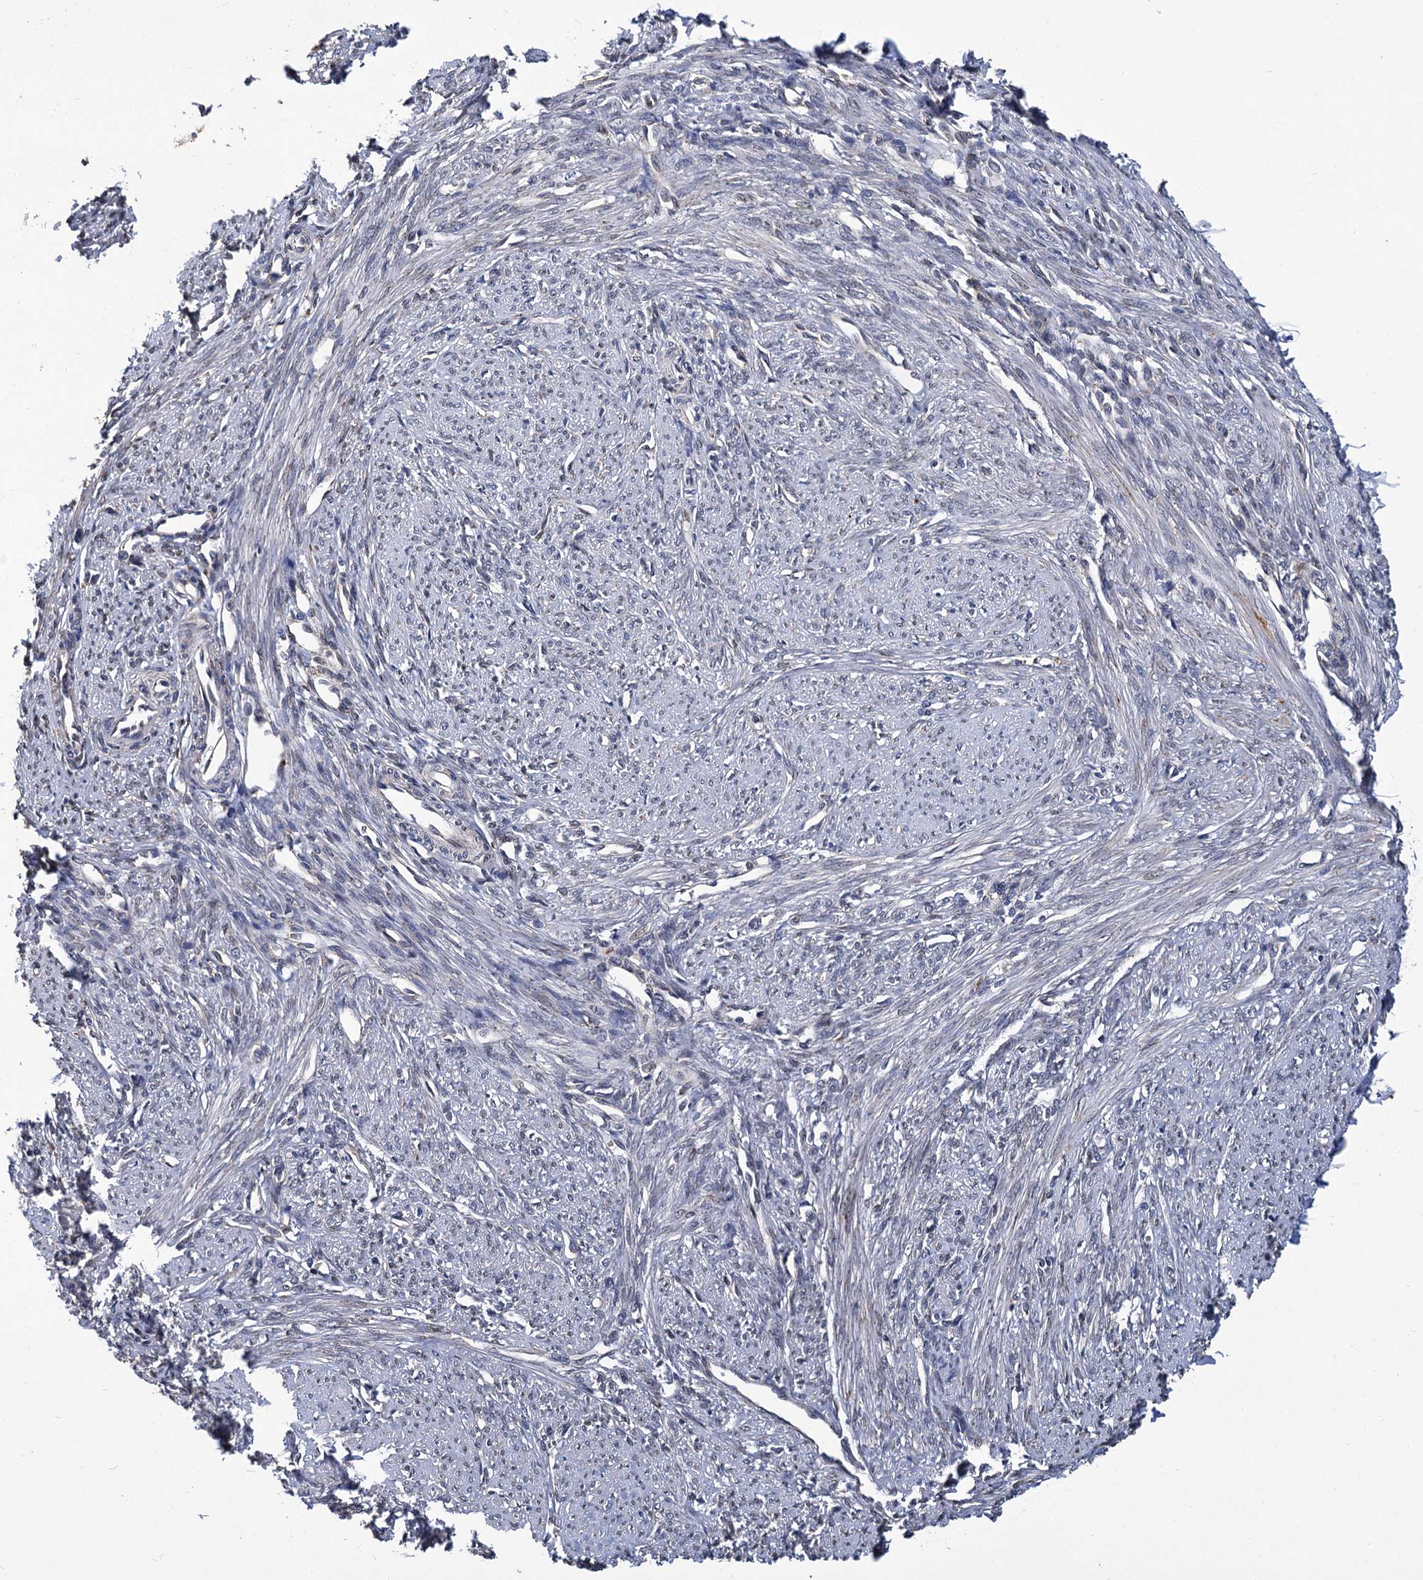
{"staining": {"intensity": "moderate", "quantity": "25%-75%", "location": "cytoplasmic/membranous"}, "tissue": "smooth muscle", "cell_type": "Smooth muscle cells", "image_type": "normal", "snomed": [{"axis": "morphology", "description": "Normal tissue, NOS"}, {"axis": "topography", "description": "Smooth muscle"}, {"axis": "topography", "description": "Uterus"}], "caption": "Immunohistochemistry (IHC) image of unremarkable human smooth muscle stained for a protein (brown), which exhibits medium levels of moderate cytoplasmic/membranous expression in approximately 25%-75% of smooth muscle cells.", "gene": "SUPV3L1", "patient": {"sex": "female", "age": 59}}